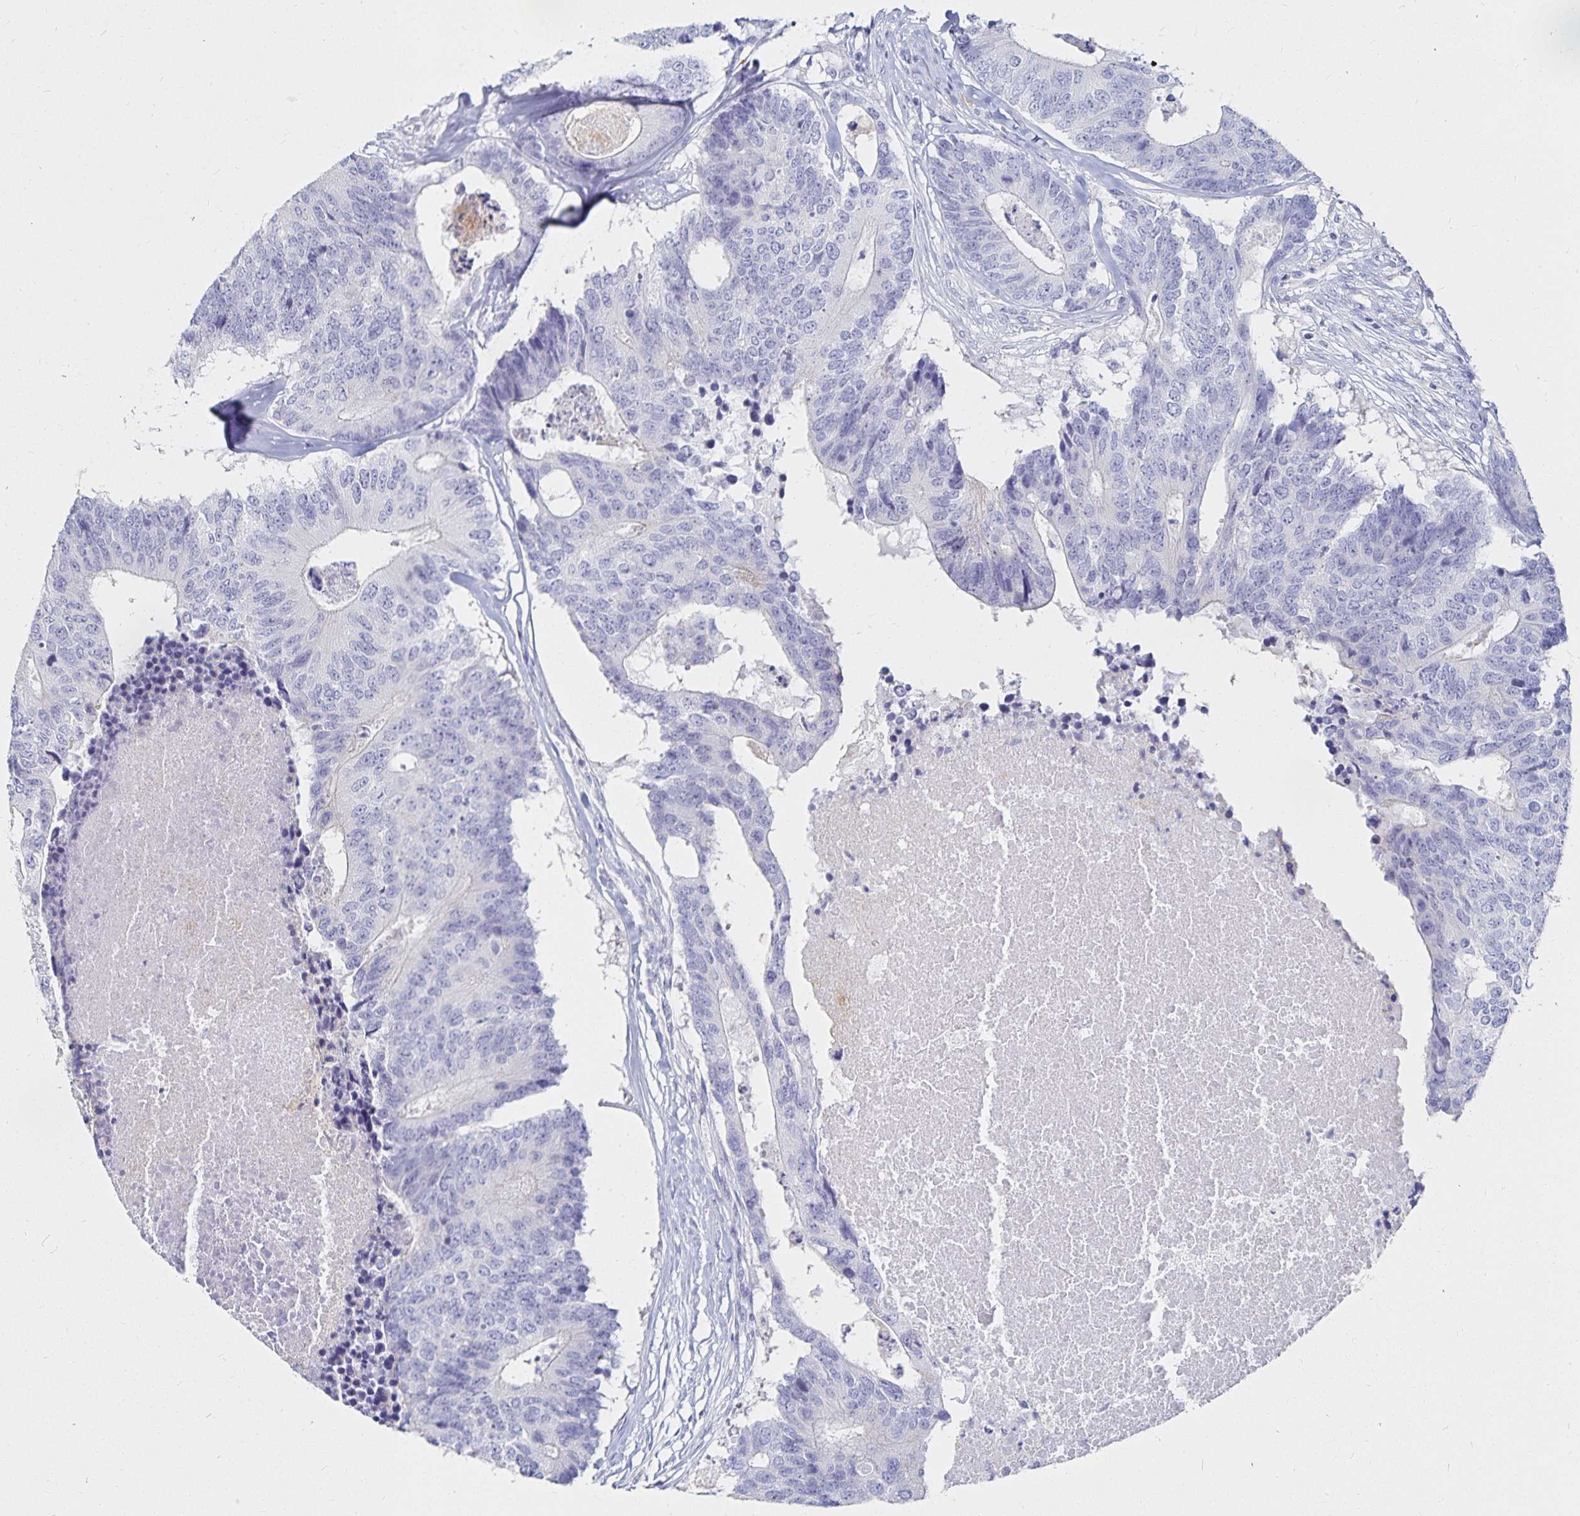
{"staining": {"intensity": "negative", "quantity": "none", "location": "none"}, "tissue": "colorectal cancer", "cell_type": "Tumor cells", "image_type": "cancer", "snomed": [{"axis": "morphology", "description": "Adenocarcinoma, NOS"}, {"axis": "topography", "description": "Colon"}], "caption": "Immunohistochemical staining of colorectal cancer demonstrates no significant expression in tumor cells.", "gene": "TNIP1", "patient": {"sex": "female", "age": 67}}